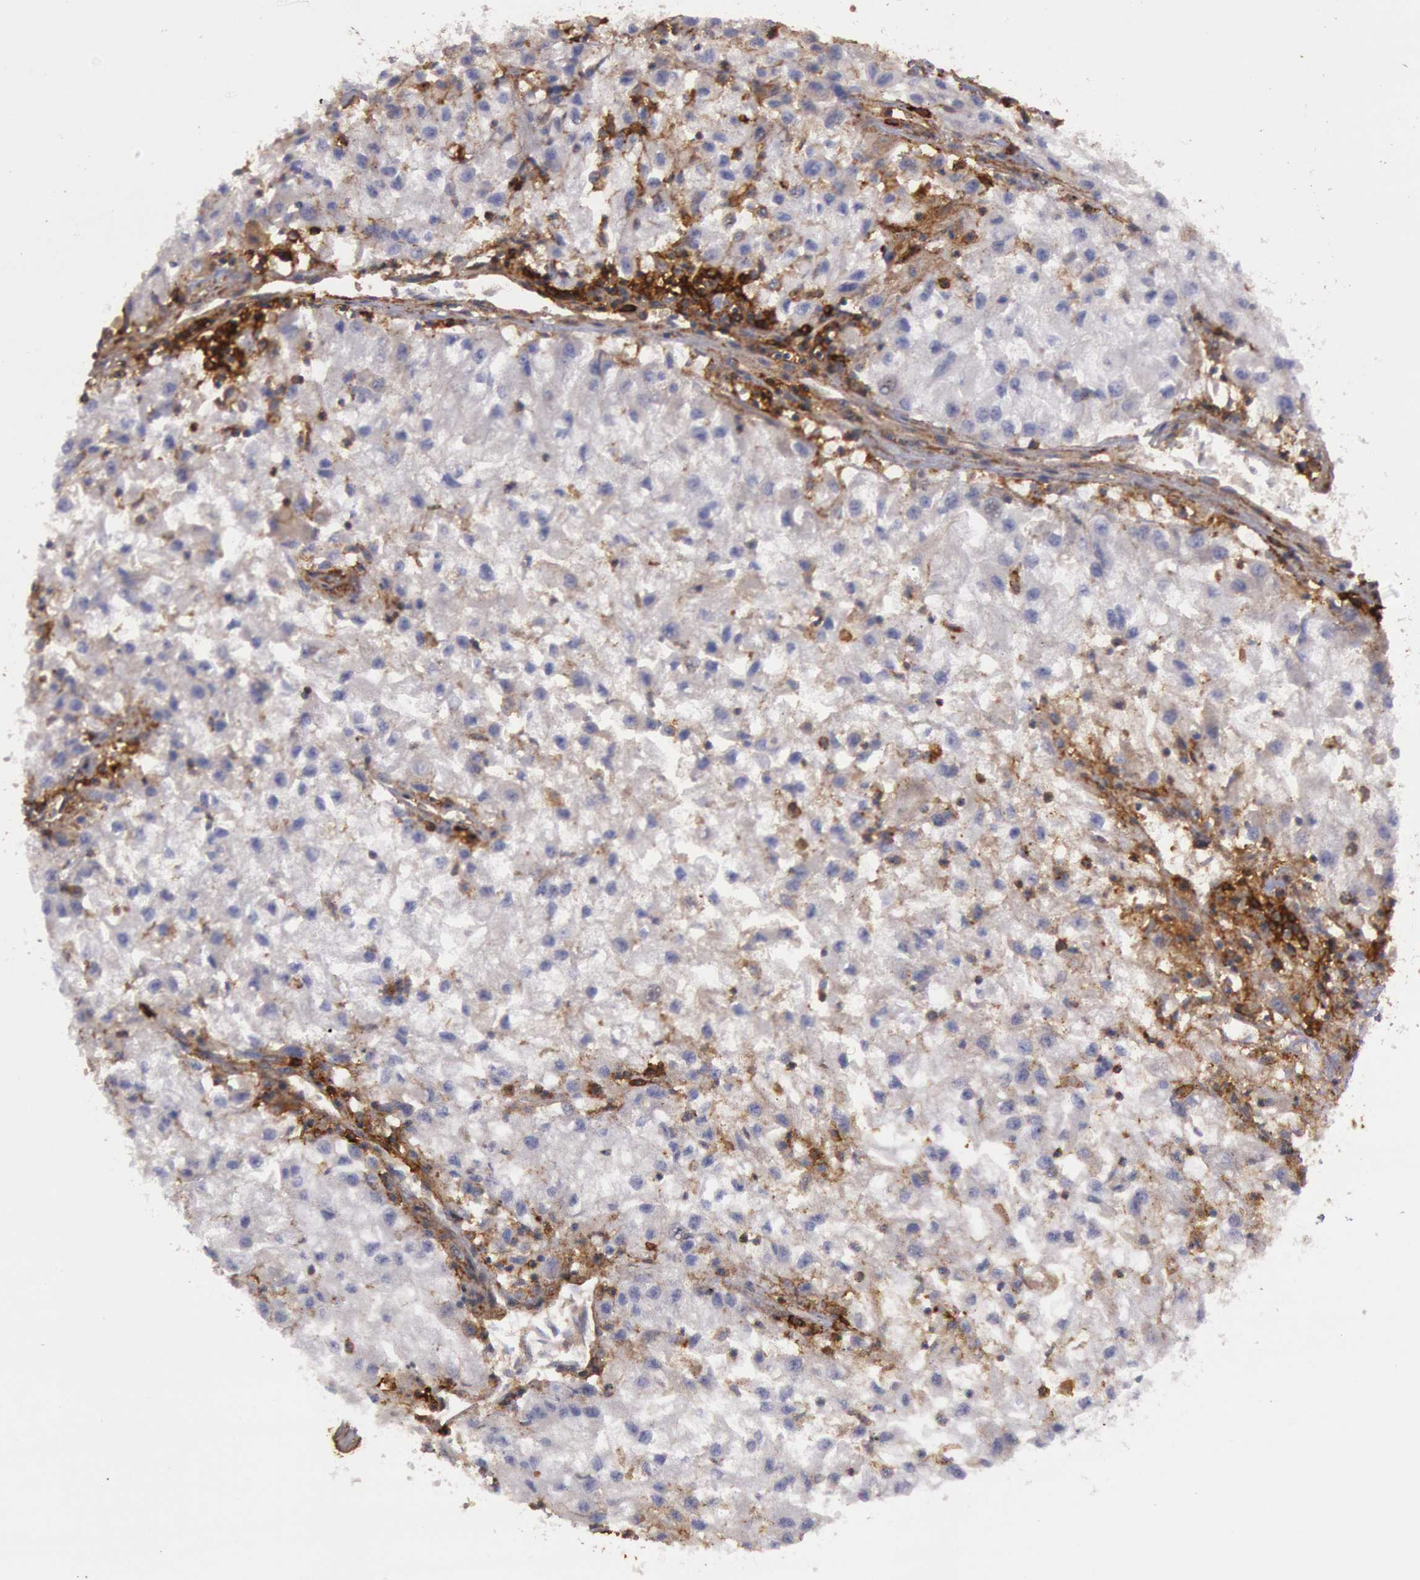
{"staining": {"intensity": "strong", "quantity": "25%-75%", "location": "cytoplasmic/membranous"}, "tissue": "renal cancer", "cell_type": "Tumor cells", "image_type": "cancer", "snomed": [{"axis": "morphology", "description": "Adenocarcinoma, NOS"}, {"axis": "topography", "description": "Kidney"}], "caption": "Adenocarcinoma (renal) stained with immunohistochemistry (IHC) reveals strong cytoplasmic/membranous staining in about 25%-75% of tumor cells.", "gene": "TRIB2", "patient": {"sex": "male", "age": 59}}